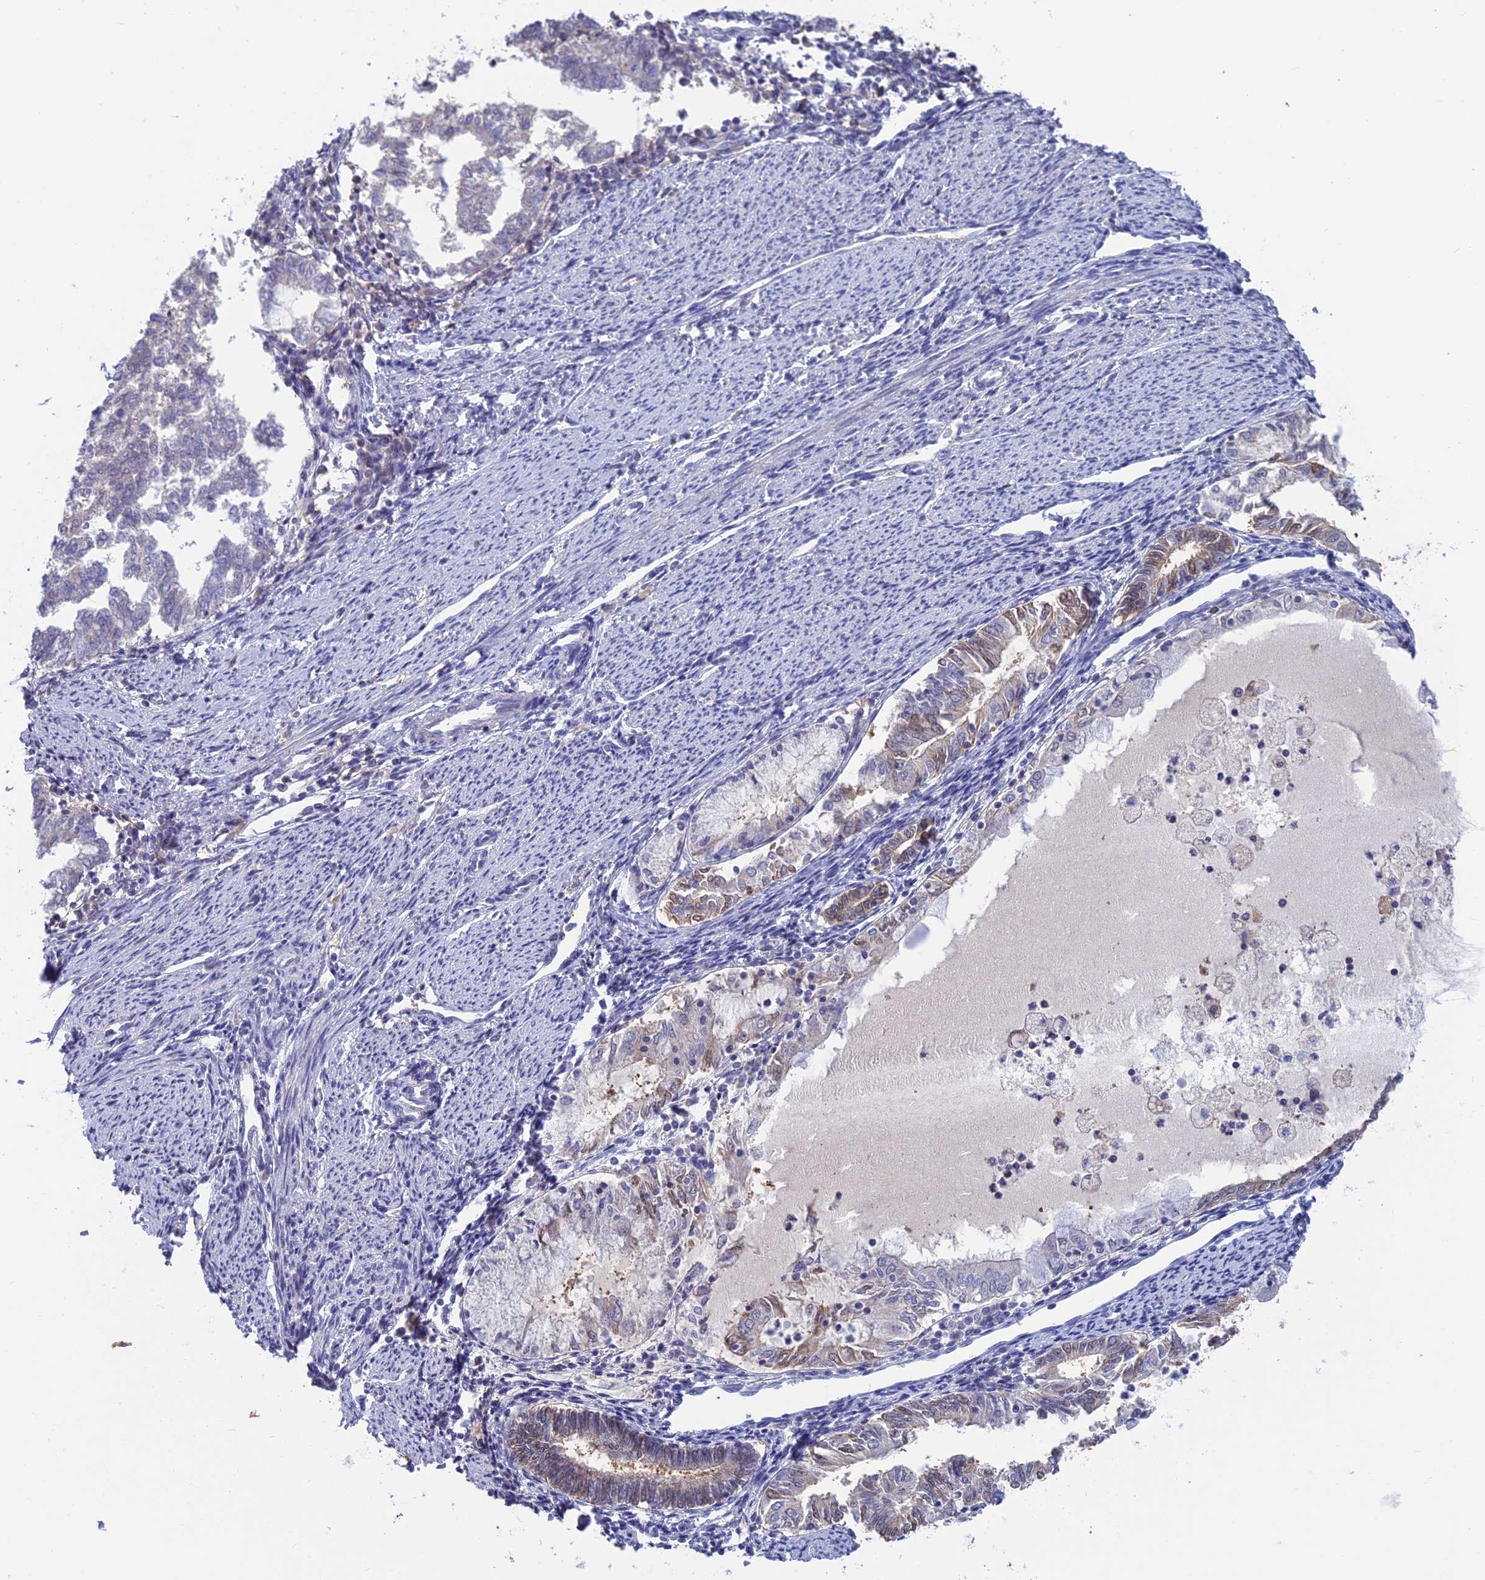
{"staining": {"intensity": "weak", "quantity": "<25%", "location": "cytoplasmic/membranous,nuclear"}, "tissue": "endometrial cancer", "cell_type": "Tumor cells", "image_type": "cancer", "snomed": [{"axis": "morphology", "description": "Adenocarcinoma, NOS"}, {"axis": "topography", "description": "Endometrium"}], "caption": "Protein analysis of endometrial cancer (adenocarcinoma) demonstrates no significant staining in tumor cells.", "gene": "SNAP91", "patient": {"sex": "female", "age": 79}}